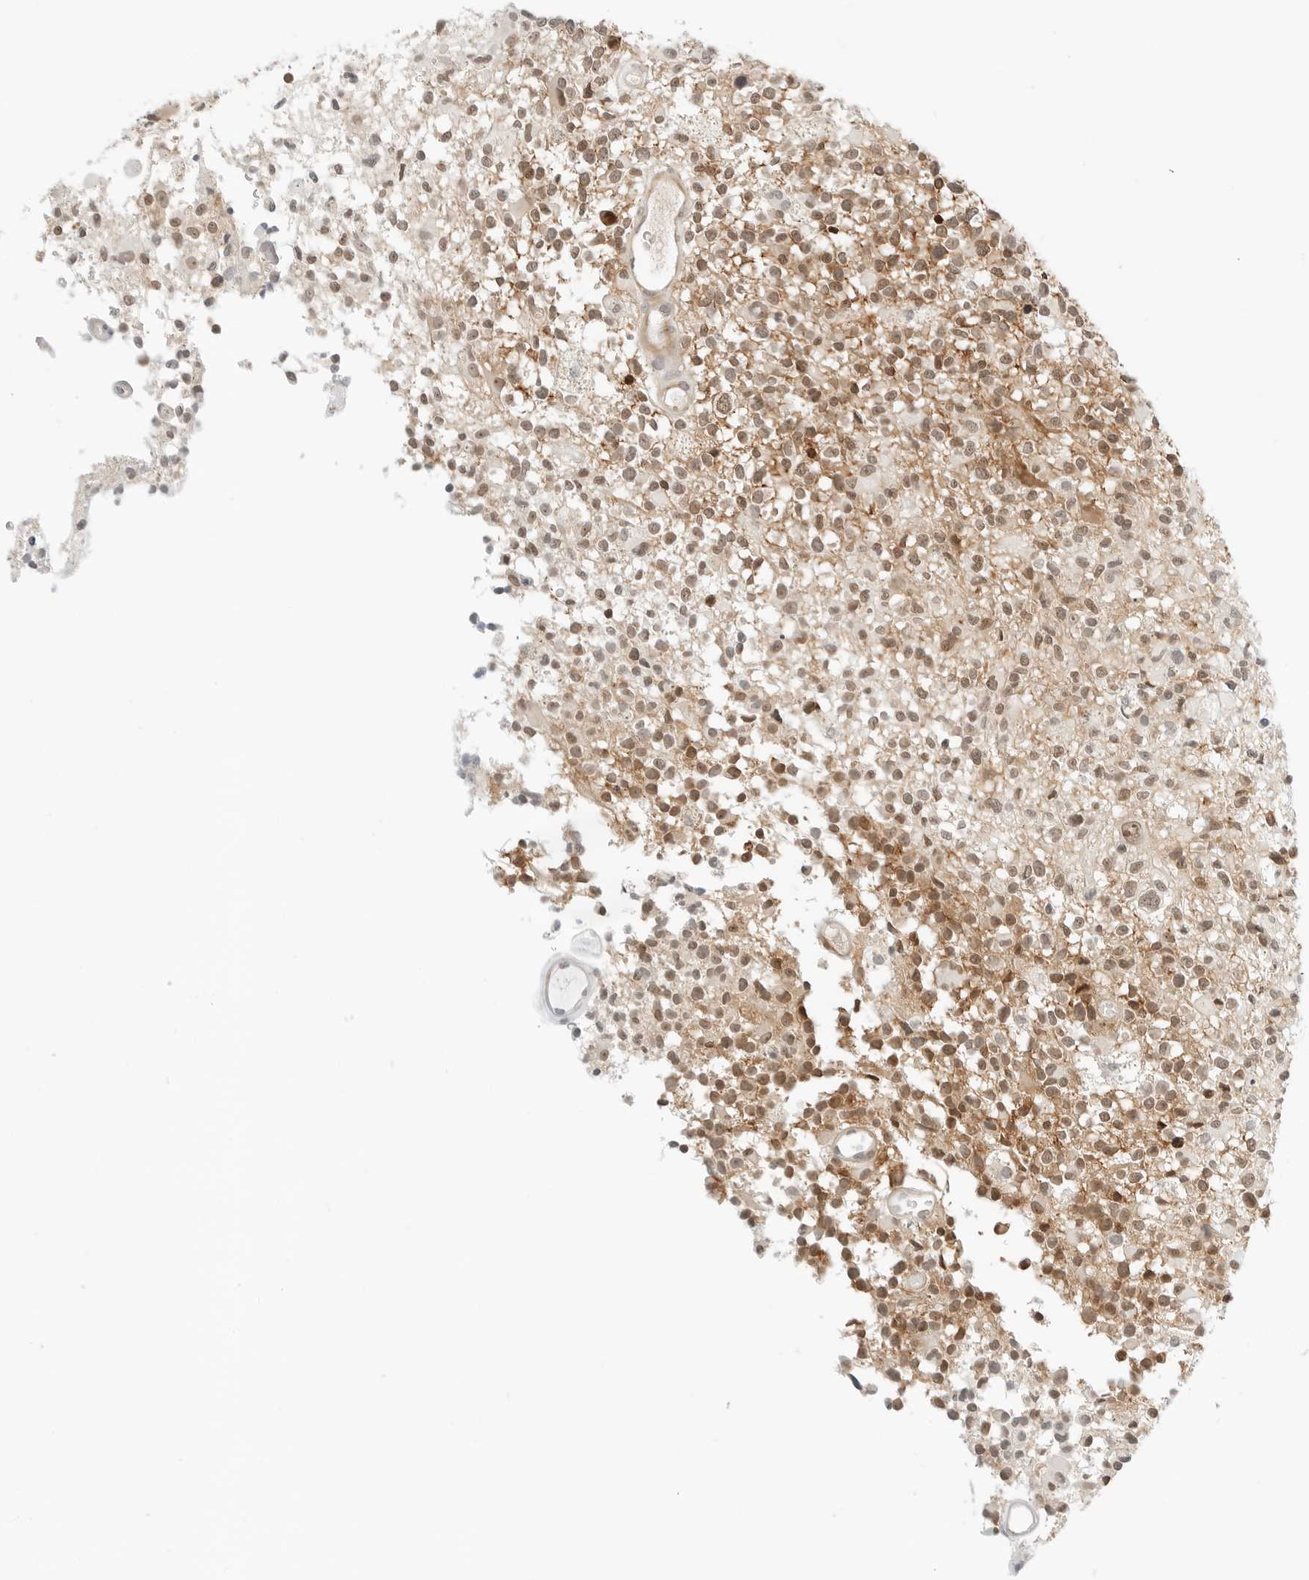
{"staining": {"intensity": "moderate", "quantity": ">75%", "location": "nuclear"}, "tissue": "glioma", "cell_type": "Tumor cells", "image_type": "cancer", "snomed": [{"axis": "morphology", "description": "Glioma, malignant, High grade"}, {"axis": "morphology", "description": "Glioblastoma, NOS"}, {"axis": "topography", "description": "Brain"}], "caption": "Human malignant glioma (high-grade) stained with a protein marker shows moderate staining in tumor cells.", "gene": "NEO1", "patient": {"sex": "male", "age": 60}}